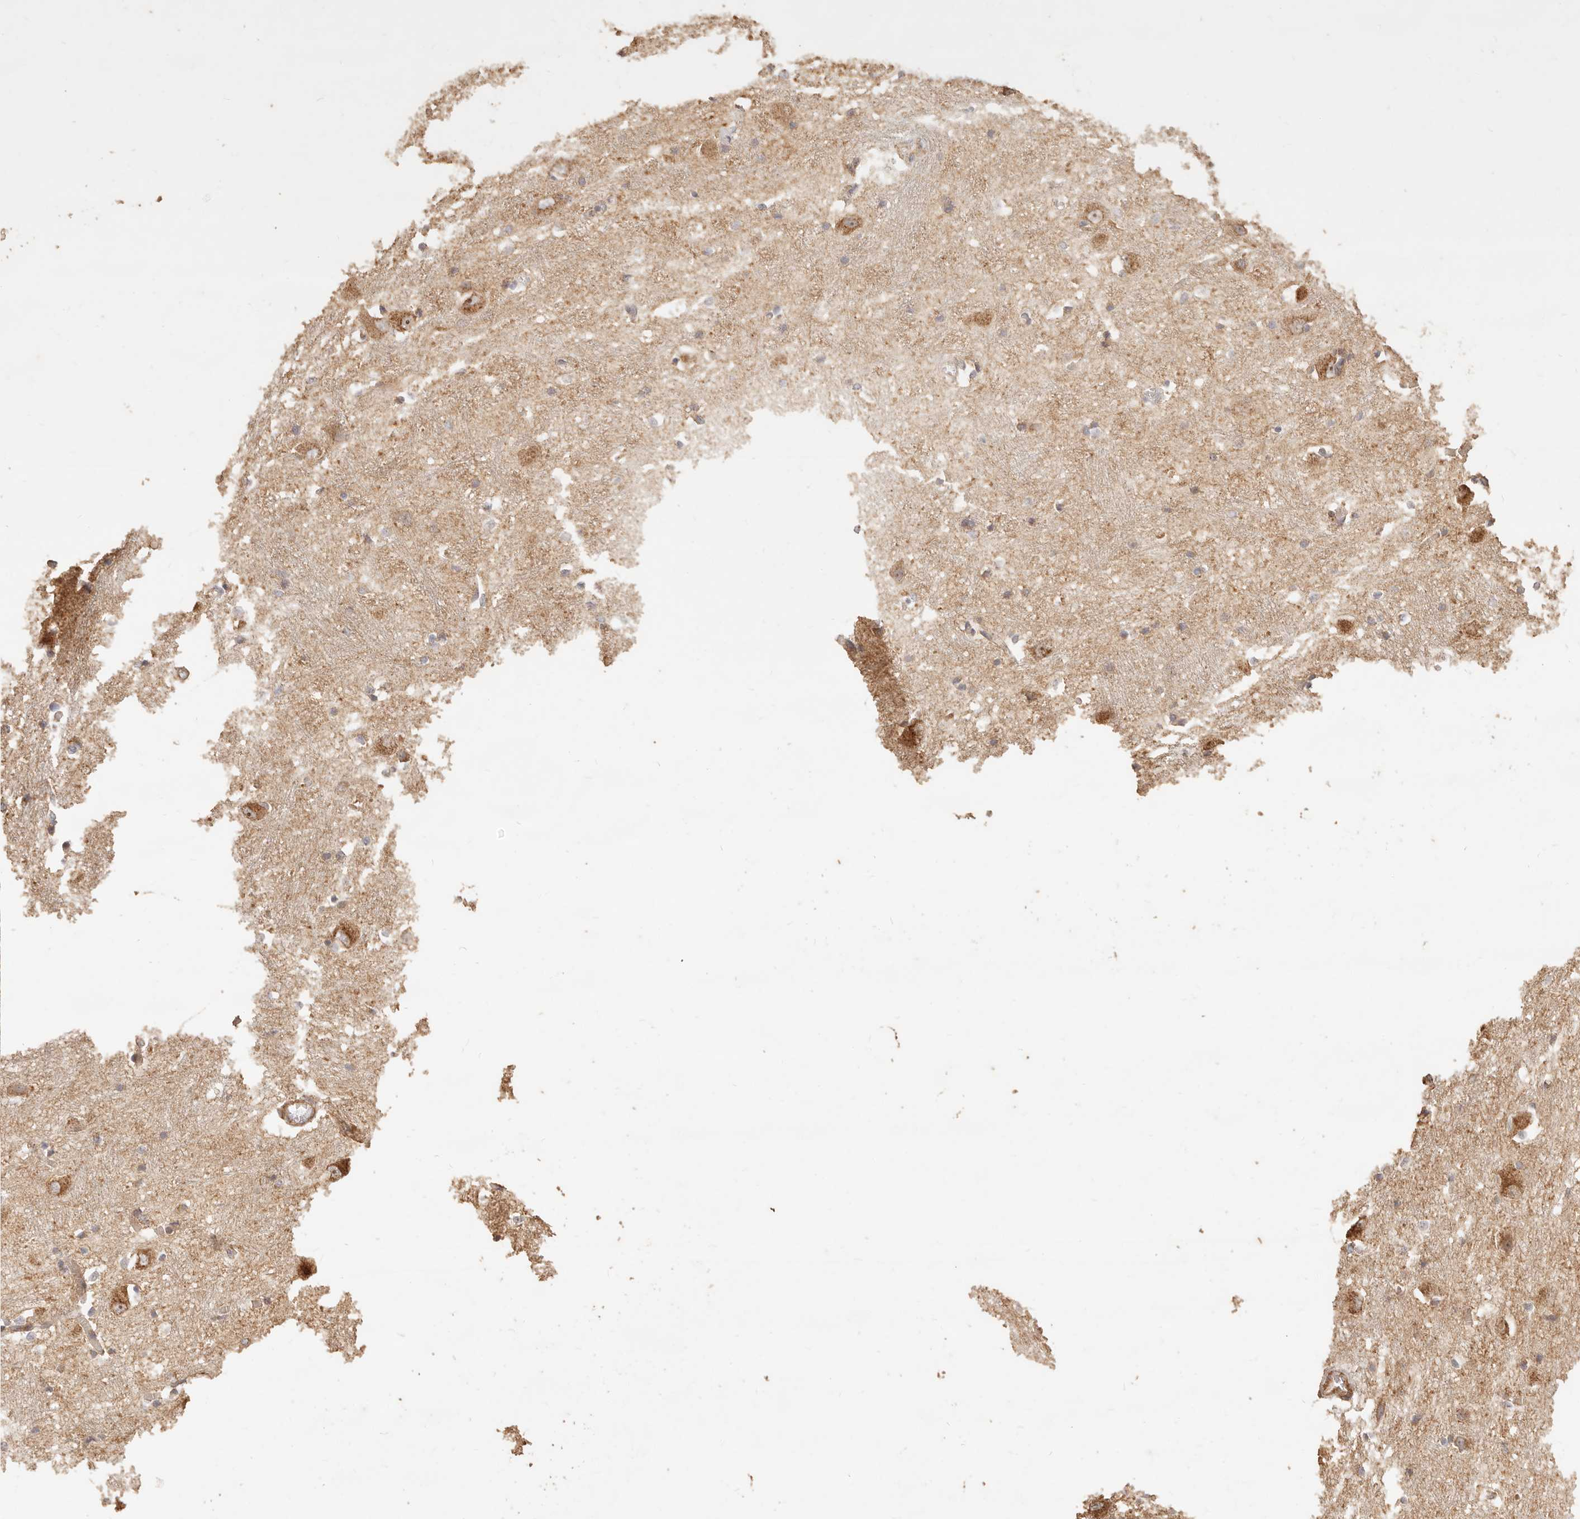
{"staining": {"intensity": "weak", "quantity": "25%-75%", "location": "cytoplasmic/membranous"}, "tissue": "caudate", "cell_type": "Glial cells", "image_type": "normal", "snomed": [{"axis": "morphology", "description": "Normal tissue, NOS"}, {"axis": "topography", "description": "Lateral ventricle wall"}], "caption": "Caudate stained for a protein reveals weak cytoplasmic/membranous positivity in glial cells. Using DAB (3,3'-diaminobenzidine) (brown) and hematoxylin (blue) stains, captured at high magnification using brightfield microscopy.", "gene": "PTPN22", "patient": {"sex": "male", "age": 37}}